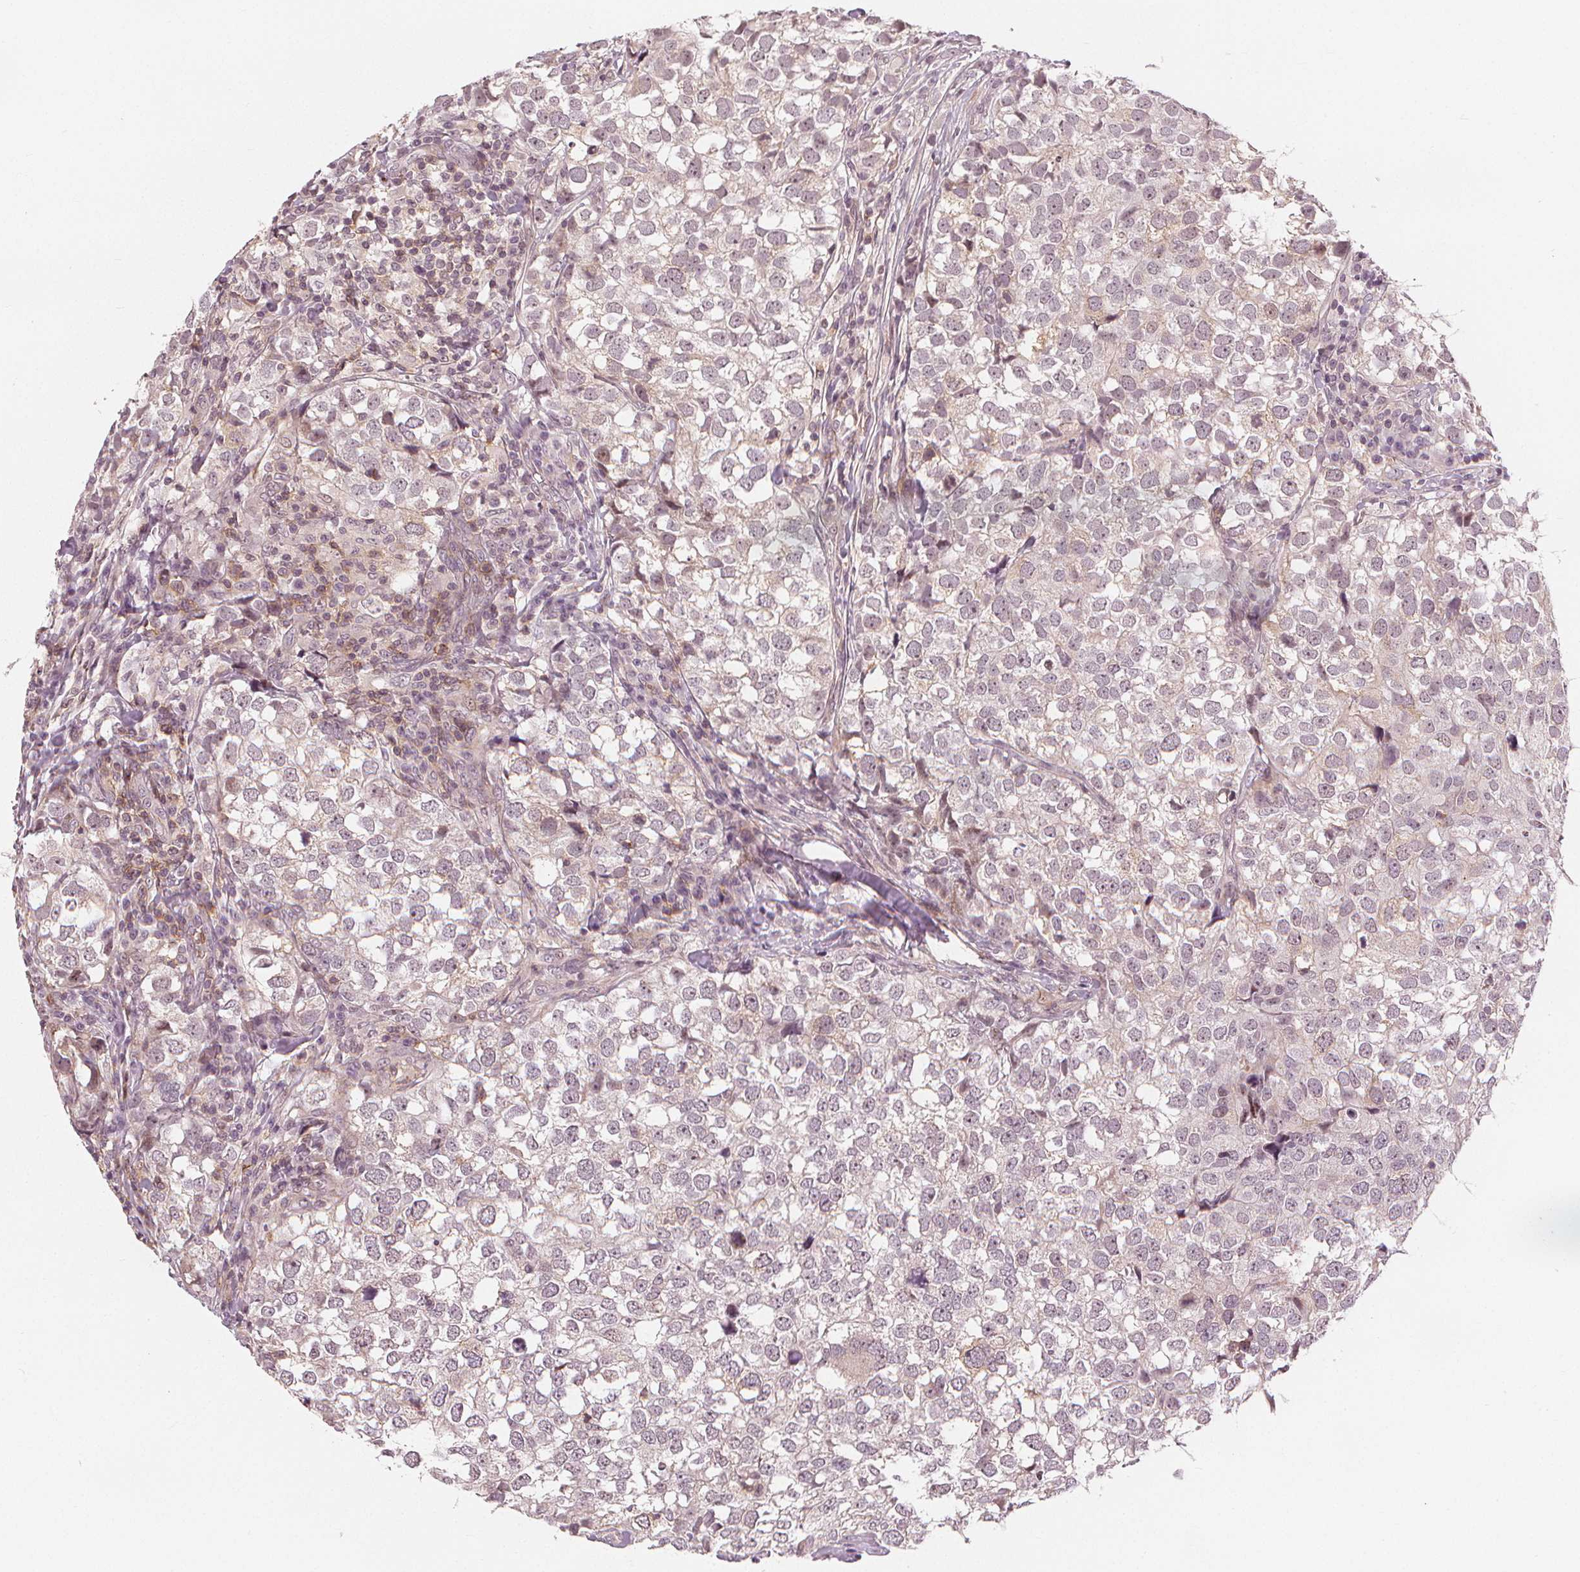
{"staining": {"intensity": "negative", "quantity": "none", "location": "none"}, "tissue": "breast cancer", "cell_type": "Tumor cells", "image_type": "cancer", "snomed": [{"axis": "morphology", "description": "Duct carcinoma"}, {"axis": "topography", "description": "Breast"}], "caption": "Human breast cancer (intraductal carcinoma) stained for a protein using IHC reveals no staining in tumor cells.", "gene": "SLC34A1", "patient": {"sex": "female", "age": 30}}